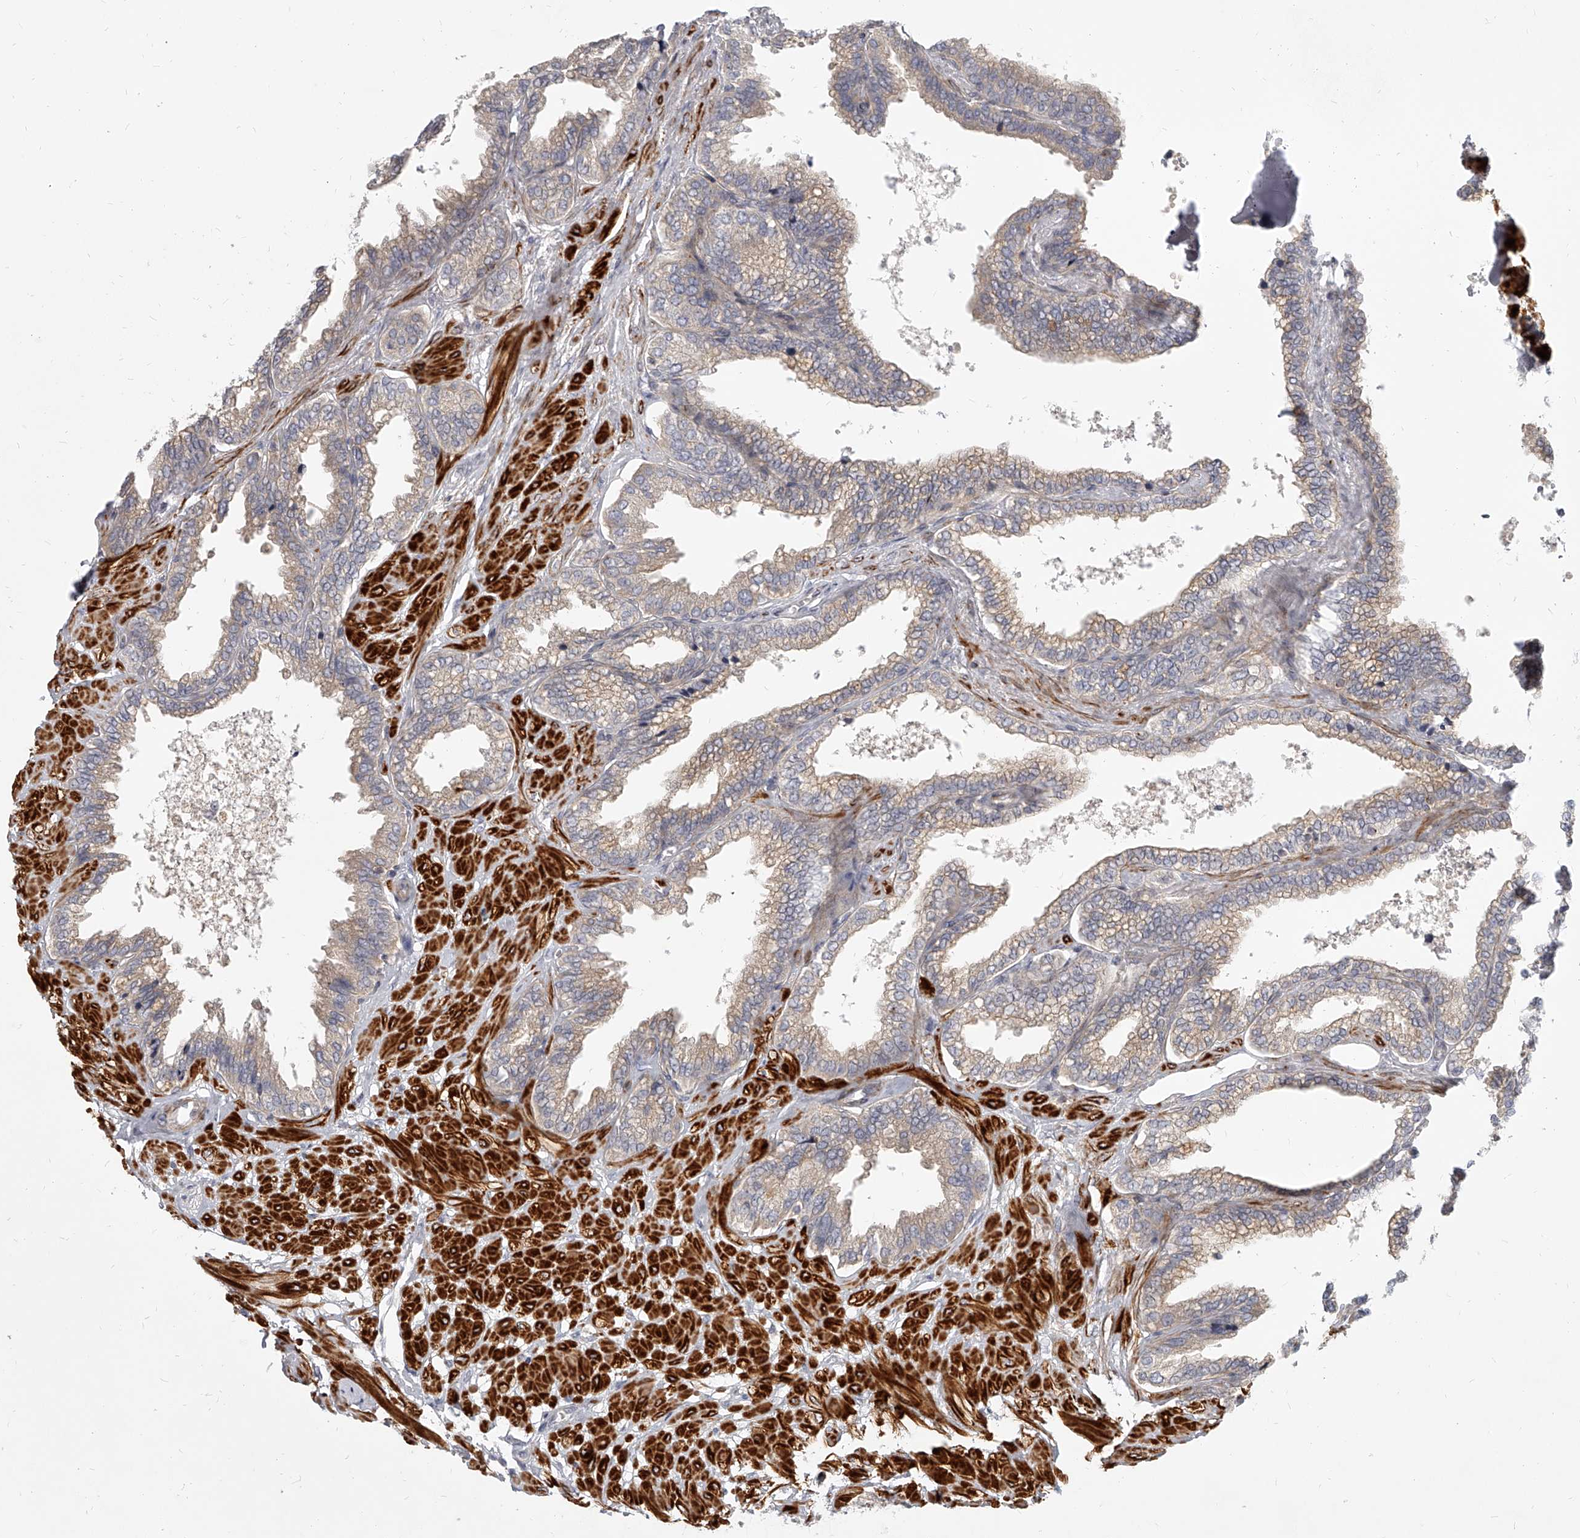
{"staining": {"intensity": "weak", "quantity": "25%-75%", "location": "cytoplasmic/membranous"}, "tissue": "seminal vesicle", "cell_type": "Glandular cells", "image_type": "normal", "snomed": [{"axis": "morphology", "description": "Normal tissue, NOS"}, {"axis": "topography", "description": "Seminal veicle"}], "caption": "Seminal vesicle stained with immunohistochemistry exhibits weak cytoplasmic/membranous expression in approximately 25%-75% of glandular cells.", "gene": "SLC37A1", "patient": {"sex": "male", "age": 46}}